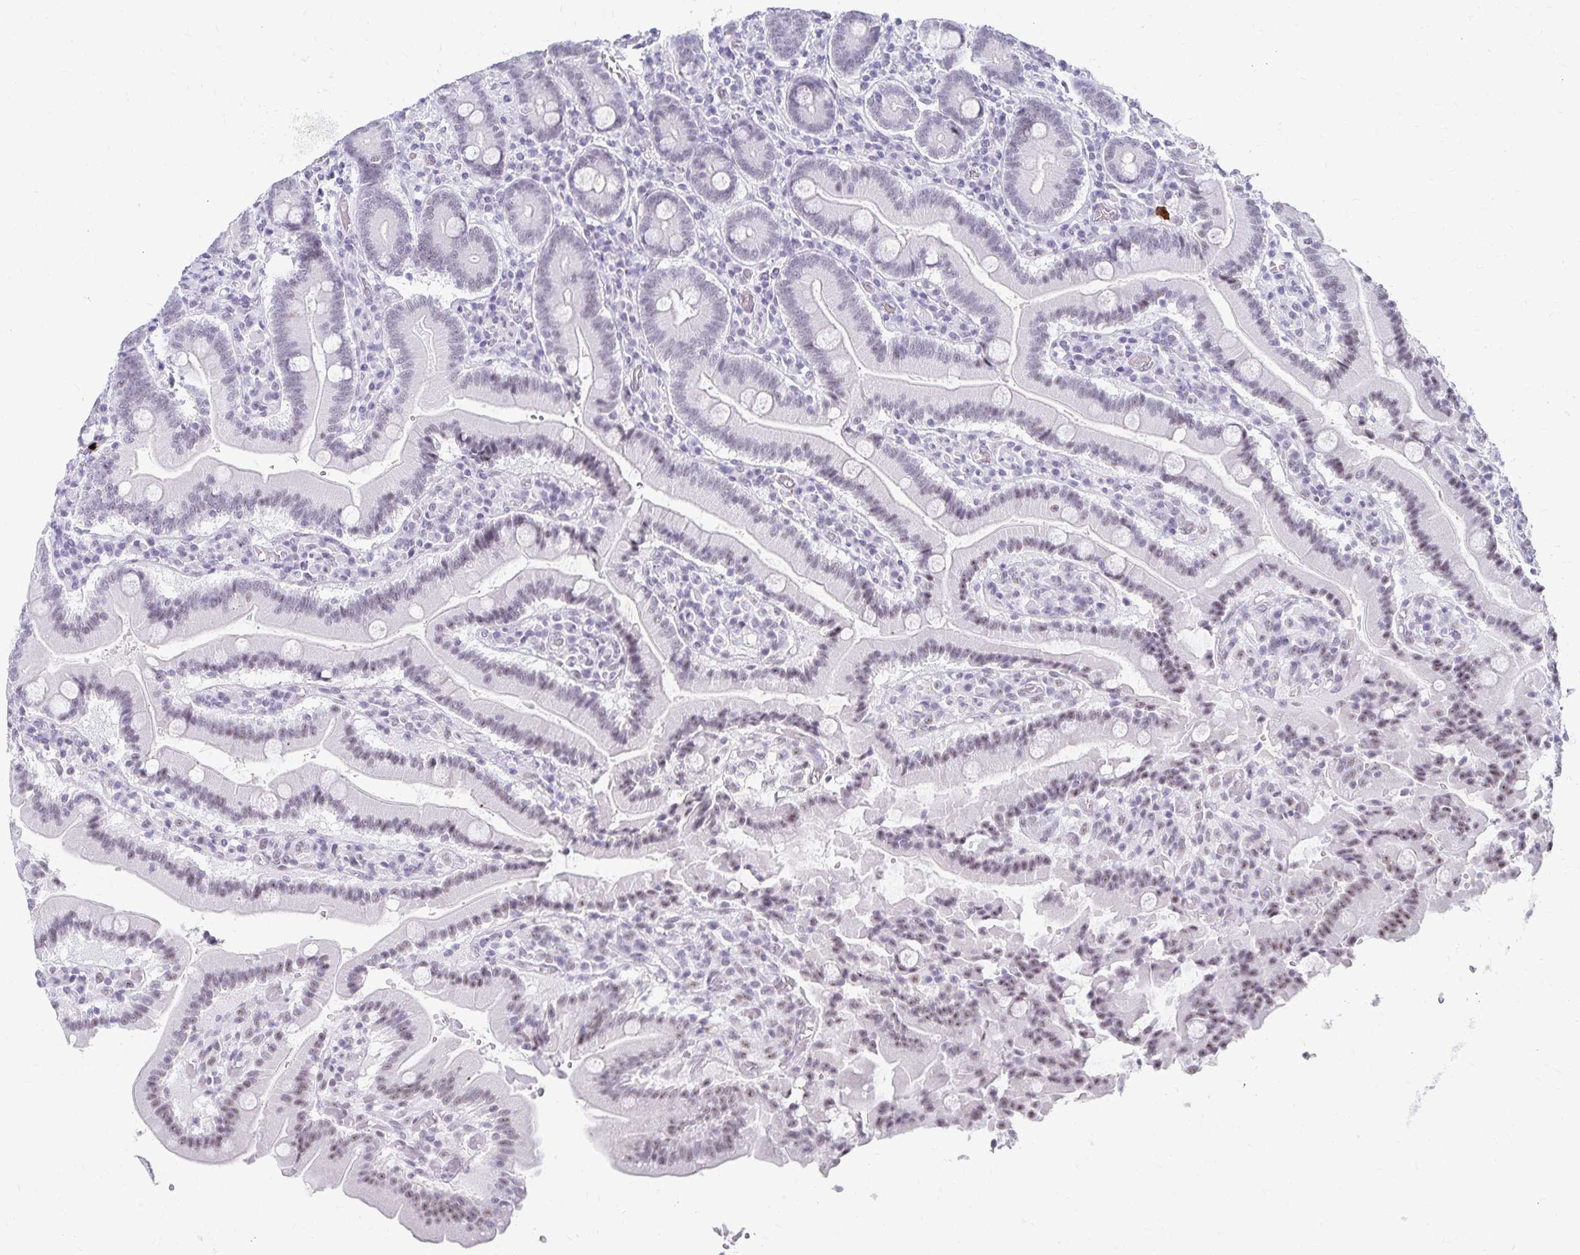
{"staining": {"intensity": "weak", "quantity": "25%-75%", "location": "nuclear"}, "tissue": "duodenum", "cell_type": "Glandular cells", "image_type": "normal", "snomed": [{"axis": "morphology", "description": "Normal tissue, NOS"}, {"axis": "topography", "description": "Duodenum"}], "caption": "Immunohistochemistry (IHC) micrograph of unremarkable duodenum: human duodenum stained using immunohistochemistry demonstrates low levels of weak protein expression localized specifically in the nuclear of glandular cells, appearing as a nuclear brown color.", "gene": "C20orf85", "patient": {"sex": "female", "age": 62}}